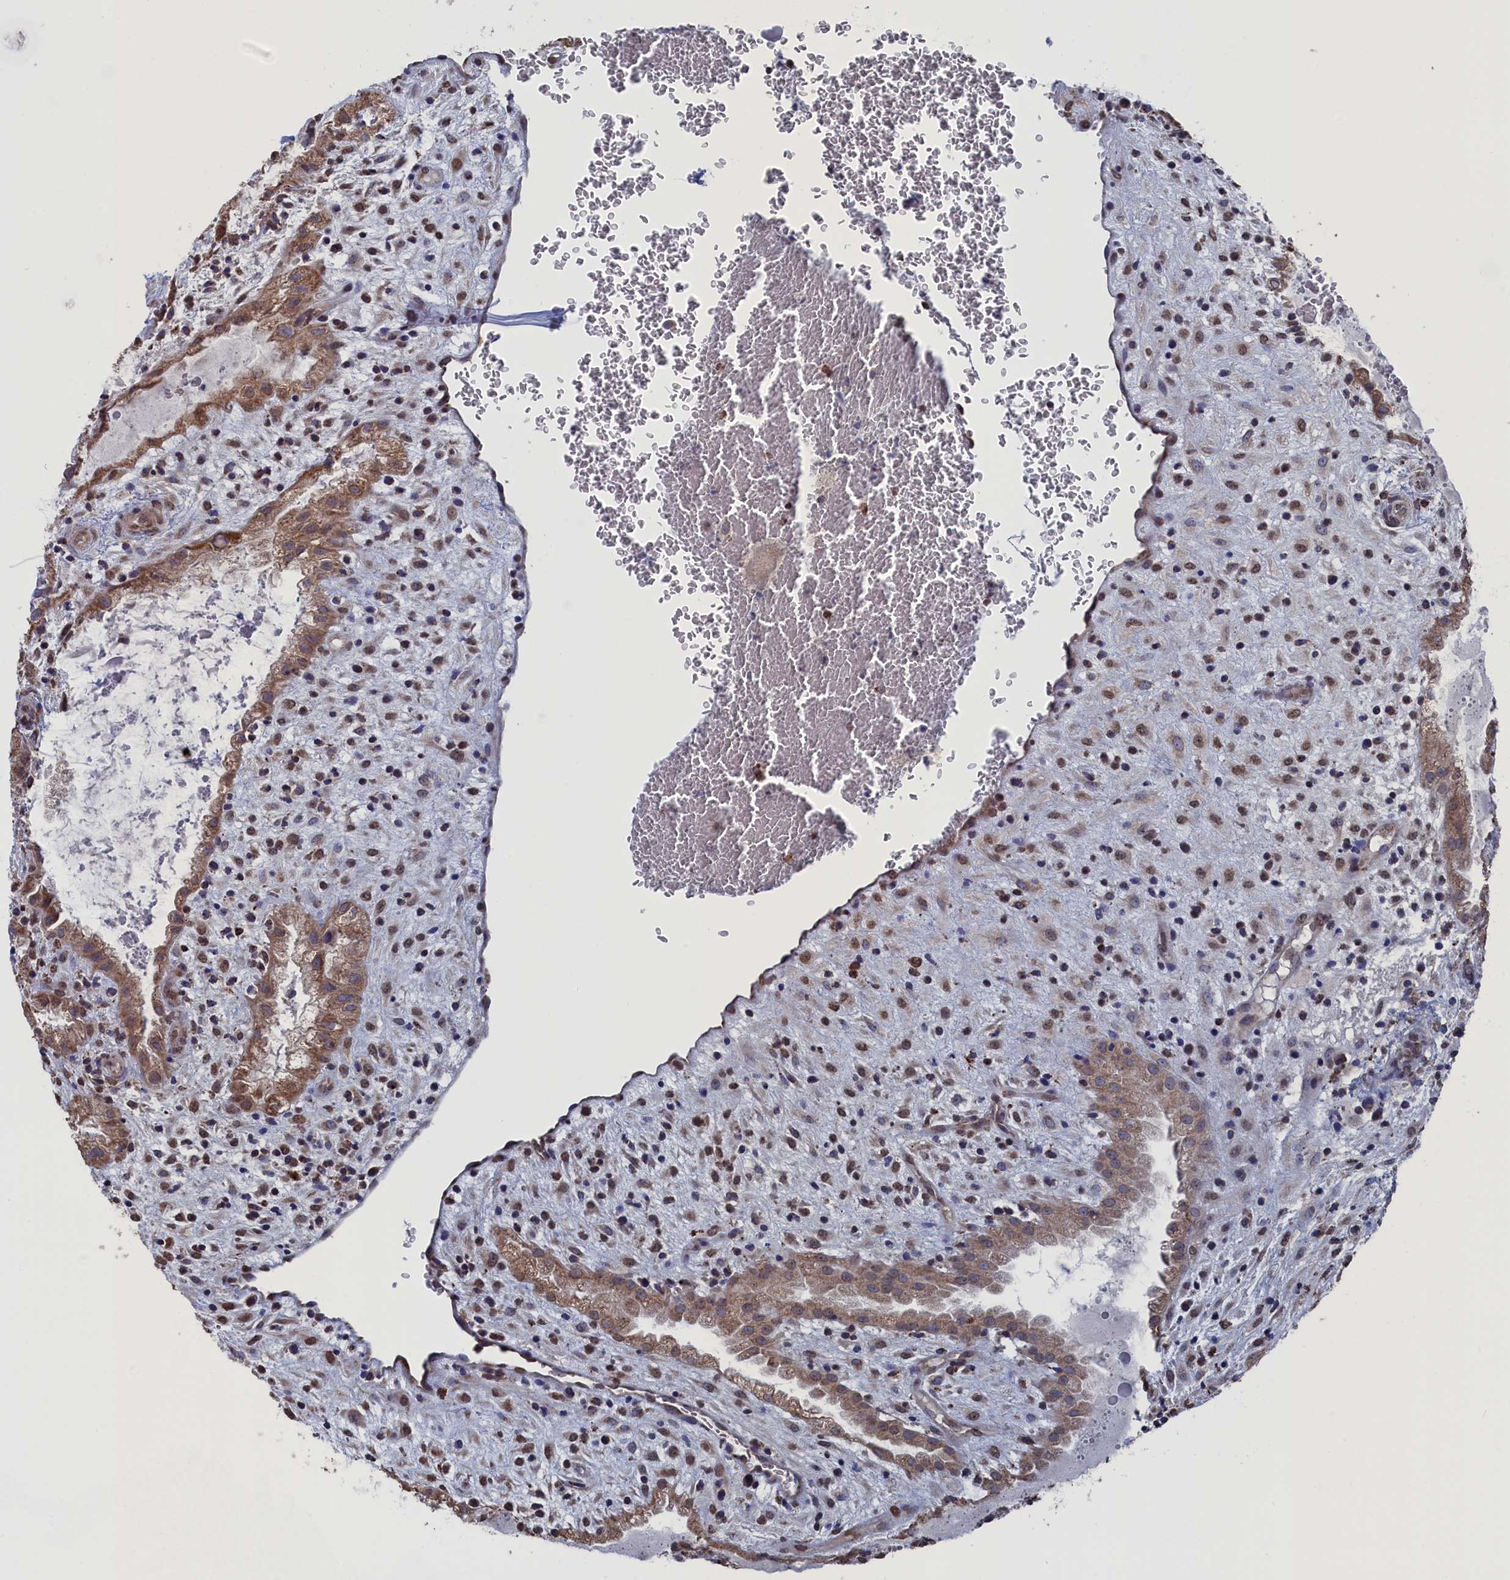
{"staining": {"intensity": "moderate", "quantity": ">75%", "location": "cytoplasmic/membranous"}, "tissue": "placenta", "cell_type": "Decidual cells", "image_type": "normal", "snomed": [{"axis": "morphology", "description": "Normal tissue, NOS"}, {"axis": "topography", "description": "Placenta"}], "caption": "A brown stain labels moderate cytoplasmic/membranous staining of a protein in decidual cells of benign human placenta. Using DAB (brown) and hematoxylin (blue) stains, captured at high magnification using brightfield microscopy.", "gene": "SMG9", "patient": {"sex": "female", "age": 35}}